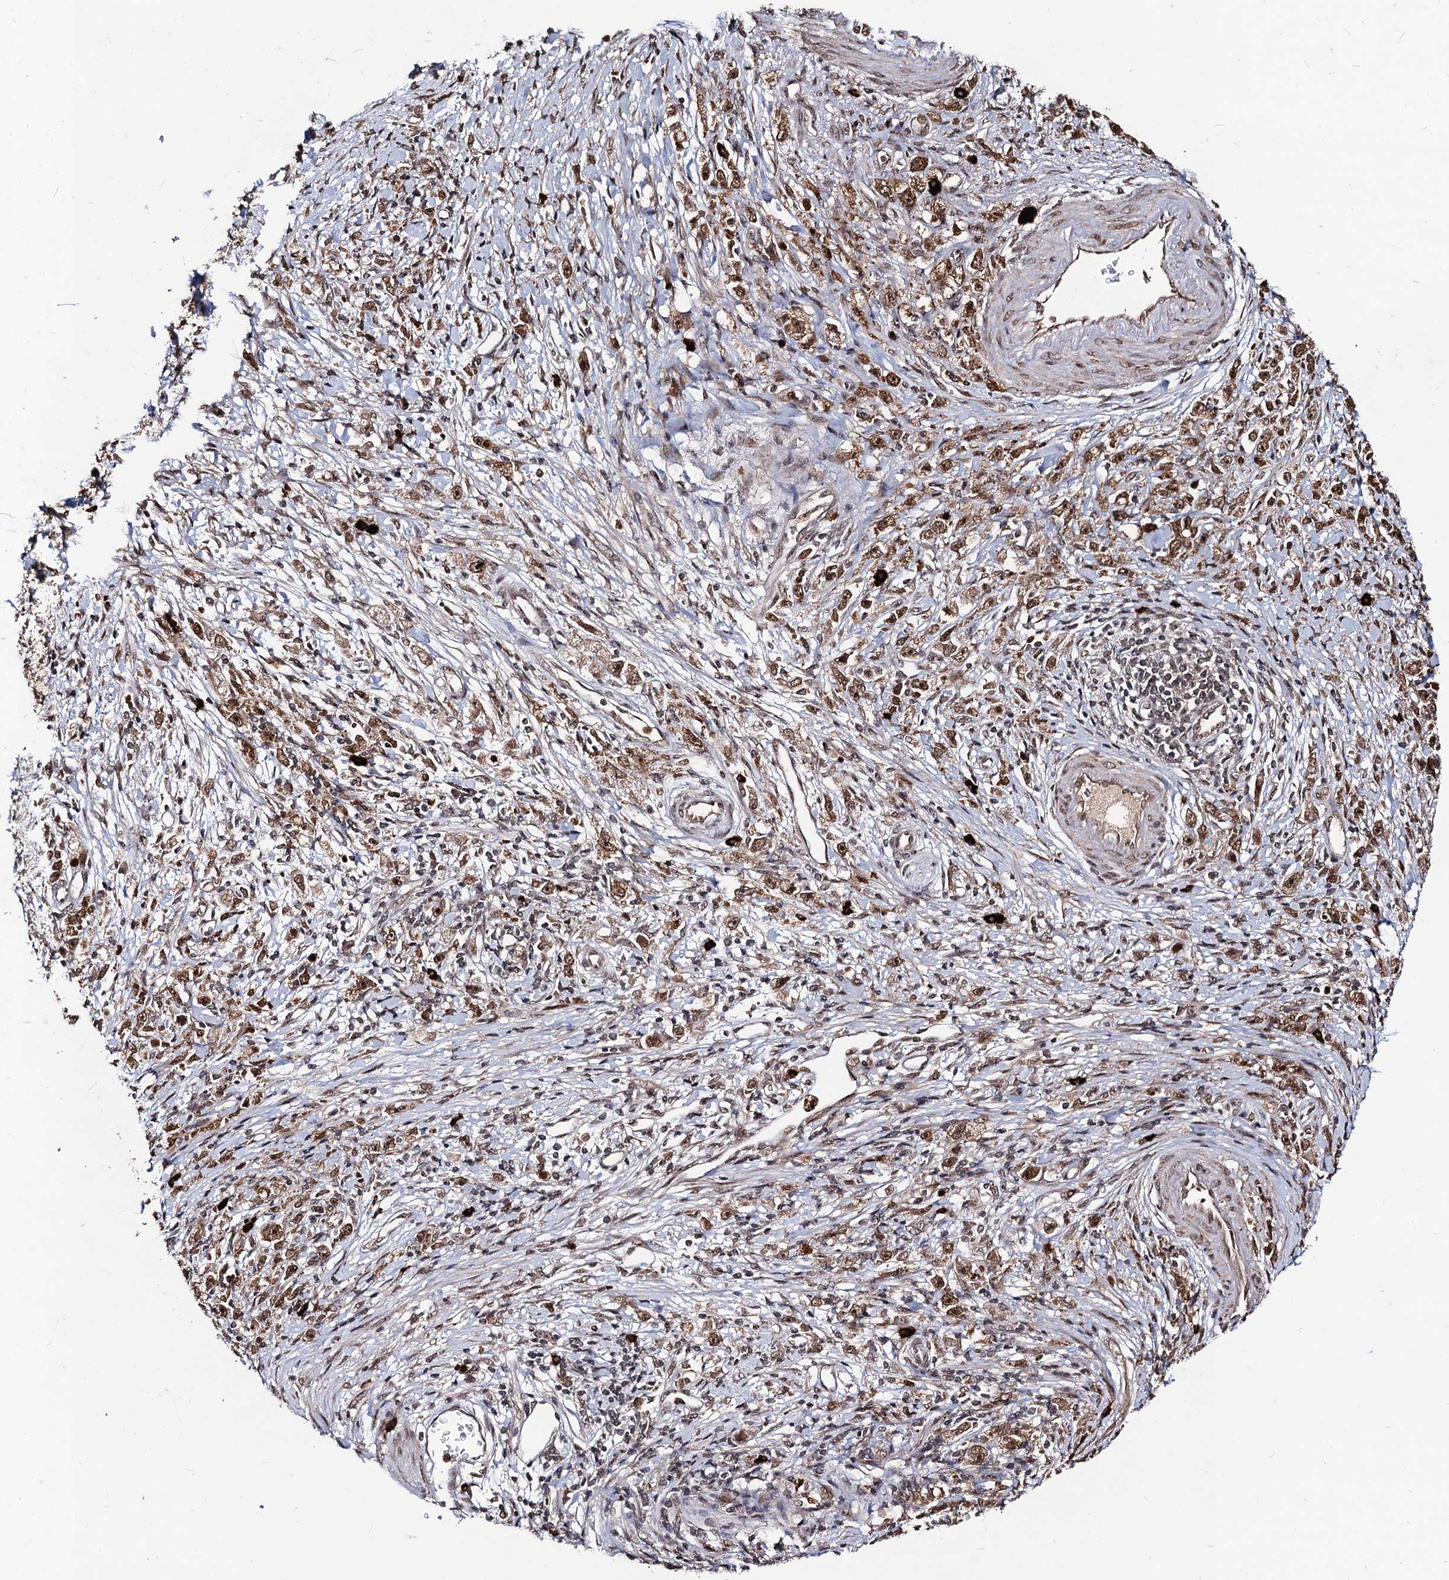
{"staining": {"intensity": "moderate", "quantity": ">75%", "location": "cytoplasmic/membranous,nuclear"}, "tissue": "stomach cancer", "cell_type": "Tumor cells", "image_type": "cancer", "snomed": [{"axis": "morphology", "description": "Adenocarcinoma, NOS"}, {"axis": "topography", "description": "Stomach"}], "caption": "Stomach adenocarcinoma stained with a protein marker shows moderate staining in tumor cells.", "gene": "SFSWAP", "patient": {"sex": "female", "age": 59}}